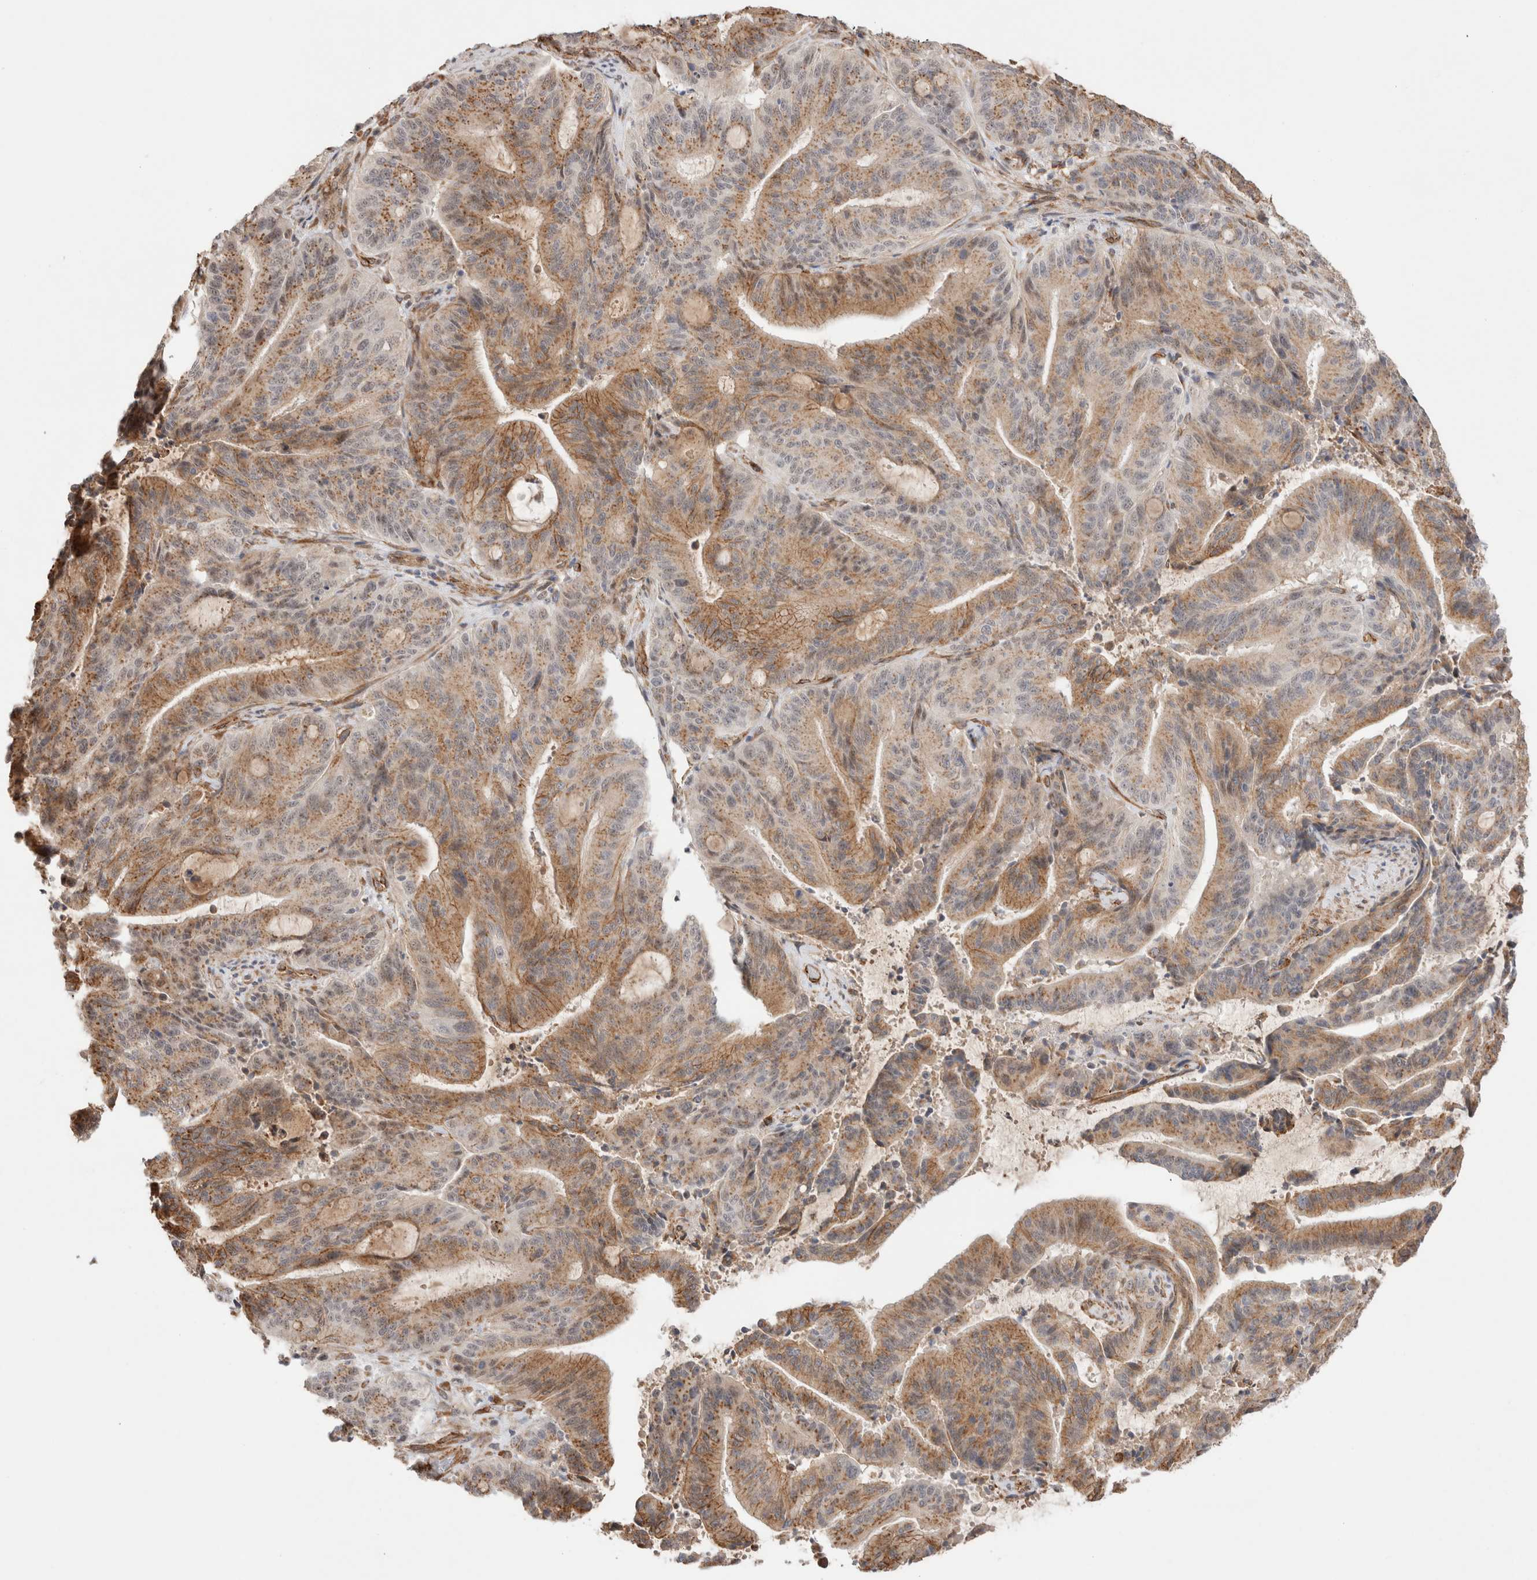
{"staining": {"intensity": "moderate", "quantity": ">75%", "location": "cytoplasmic/membranous"}, "tissue": "liver cancer", "cell_type": "Tumor cells", "image_type": "cancer", "snomed": [{"axis": "morphology", "description": "Normal tissue, NOS"}, {"axis": "morphology", "description": "Cholangiocarcinoma"}, {"axis": "topography", "description": "Liver"}, {"axis": "topography", "description": "Peripheral nerve tissue"}], "caption": "IHC photomicrograph of human liver cancer (cholangiocarcinoma) stained for a protein (brown), which displays medium levels of moderate cytoplasmic/membranous positivity in approximately >75% of tumor cells.", "gene": "CAAP1", "patient": {"sex": "female", "age": 73}}